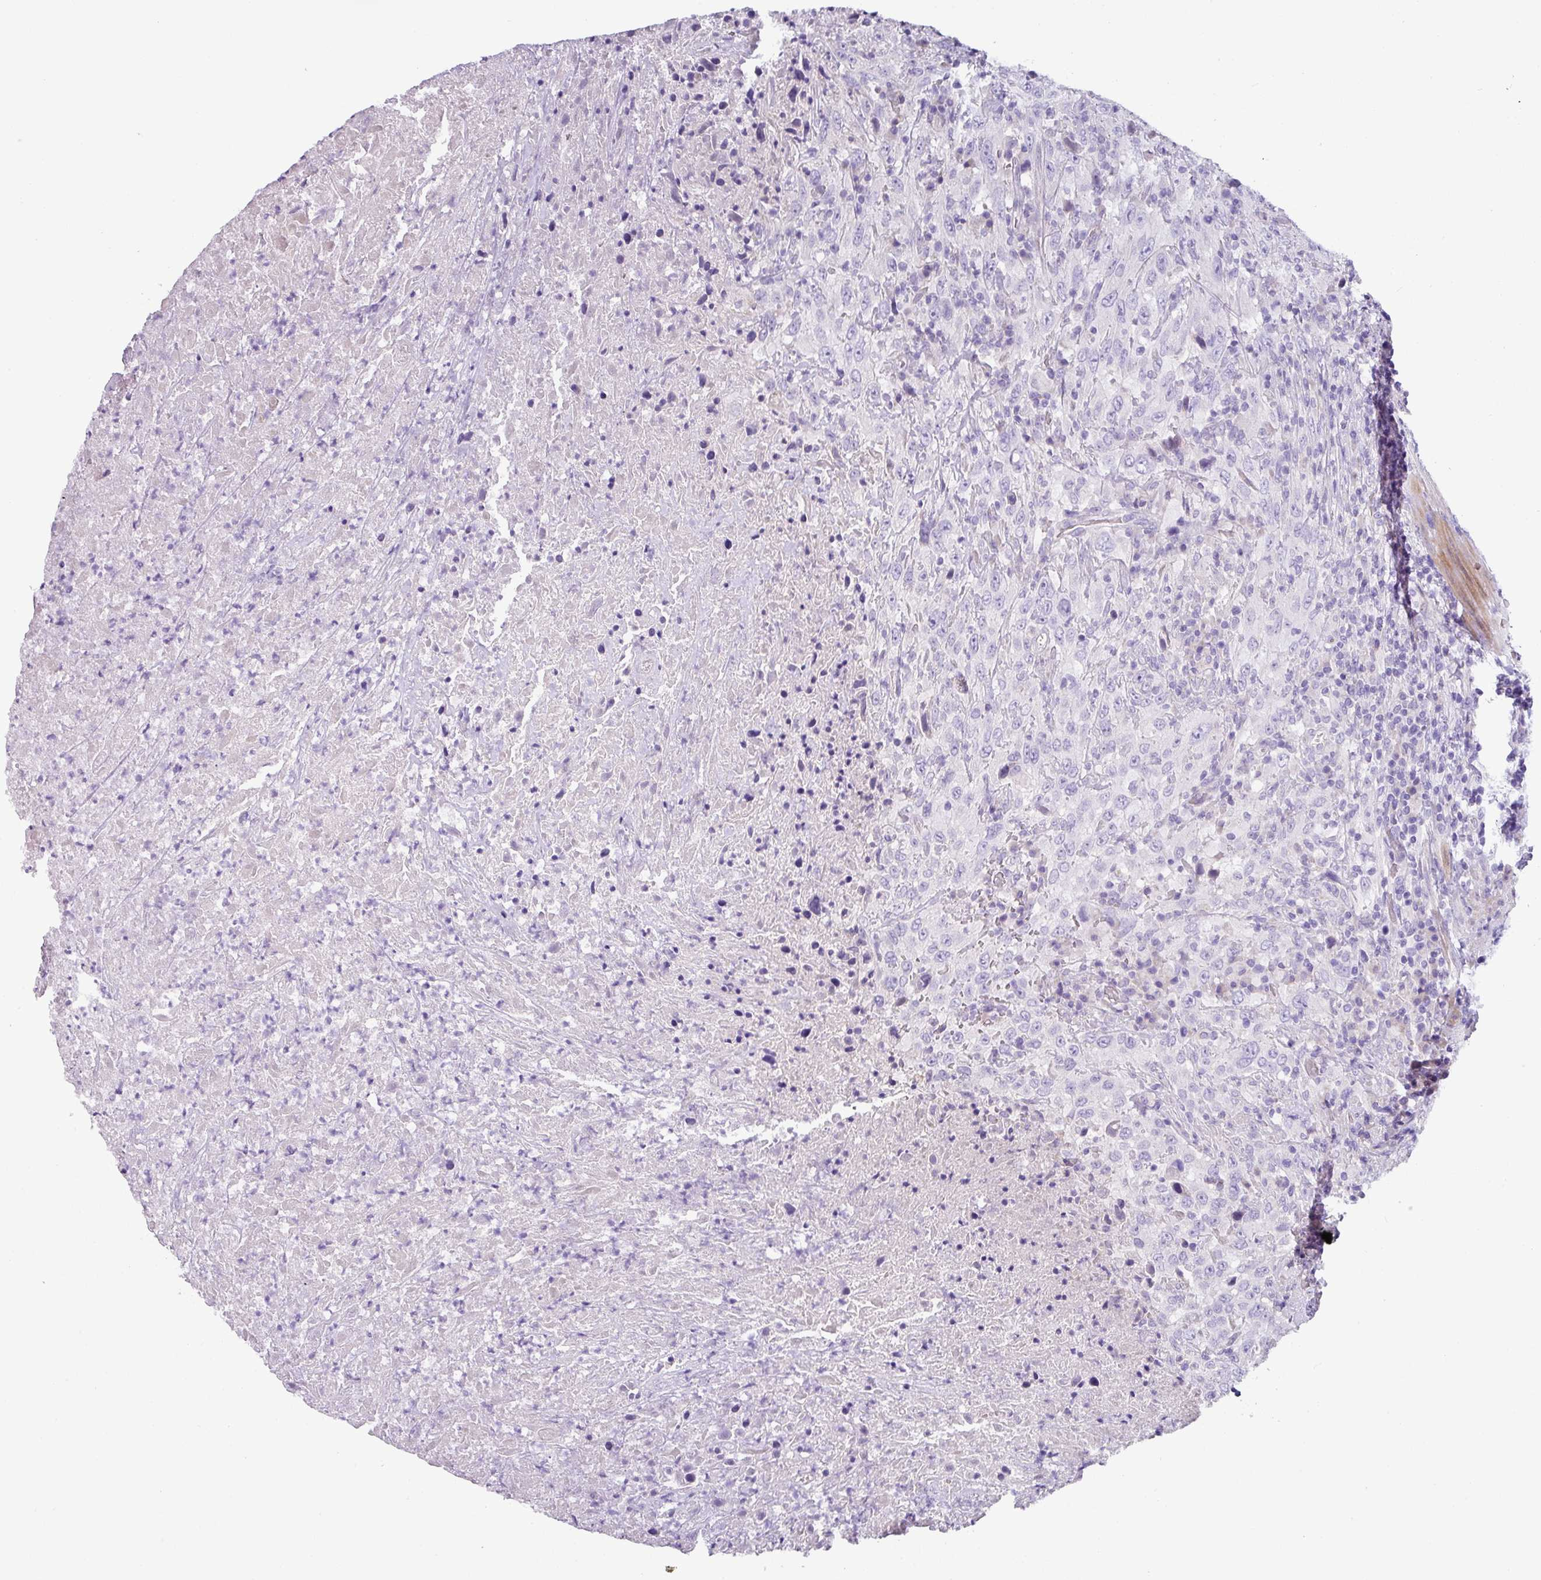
{"staining": {"intensity": "negative", "quantity": "none", "location": "none"}, "tissue": "urothelial cancer", "cell_type": "Tumor cells", "image_type": "cancer", "snomed": [{"axis": "morphology", "description": "Urothelial carcinoma, High grade"}, {"axis": "topography", "description": "Urinary bladder"}], "caption": "This is an IHC micrograph of human urothelial cancer. There is no staining in tumor cells.", "gene": "RGS16", "patient": {"sex": "male", "age": 61}}